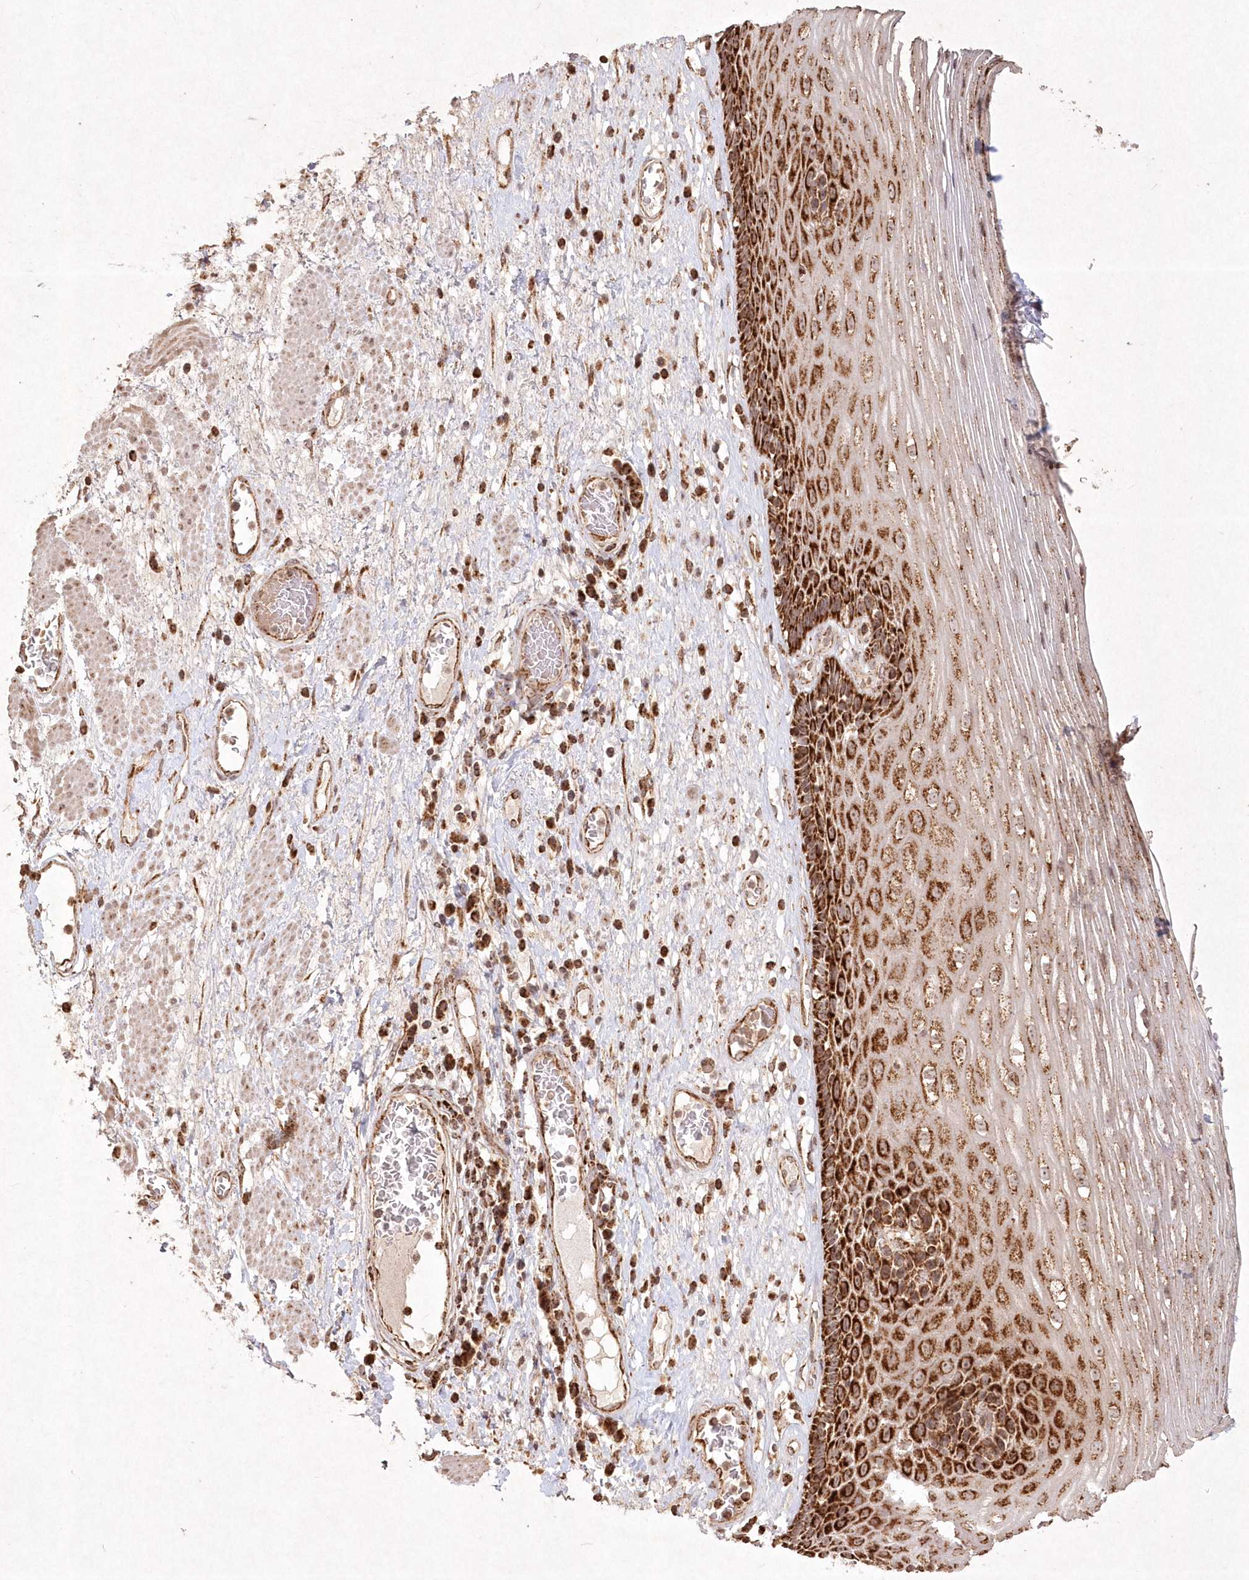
{"staining": {"intensity": "strong", "quantity": ">75%", "location": "cytoplasmic/membranous"}, "tissue": "esophagus", "cell_type": "Squamous epithelial cells", "image_type": "normal", "snomed": [{"axis": "morphology", "description": "Normal tissue, NOS"}, {"axis": "morphology", "description": "Adenocarcinoma, NOS"}, {"axis": "topography", "description": "Esophagus"}], "caption": "Brown immunohistochemical staining in normal human esophagus displays strong cytoplasmic/membranous staining in about >75% of squamous epithelial cells.", "gene": "LRPPRC", "patient": {"sex": "male", "age": 62}}